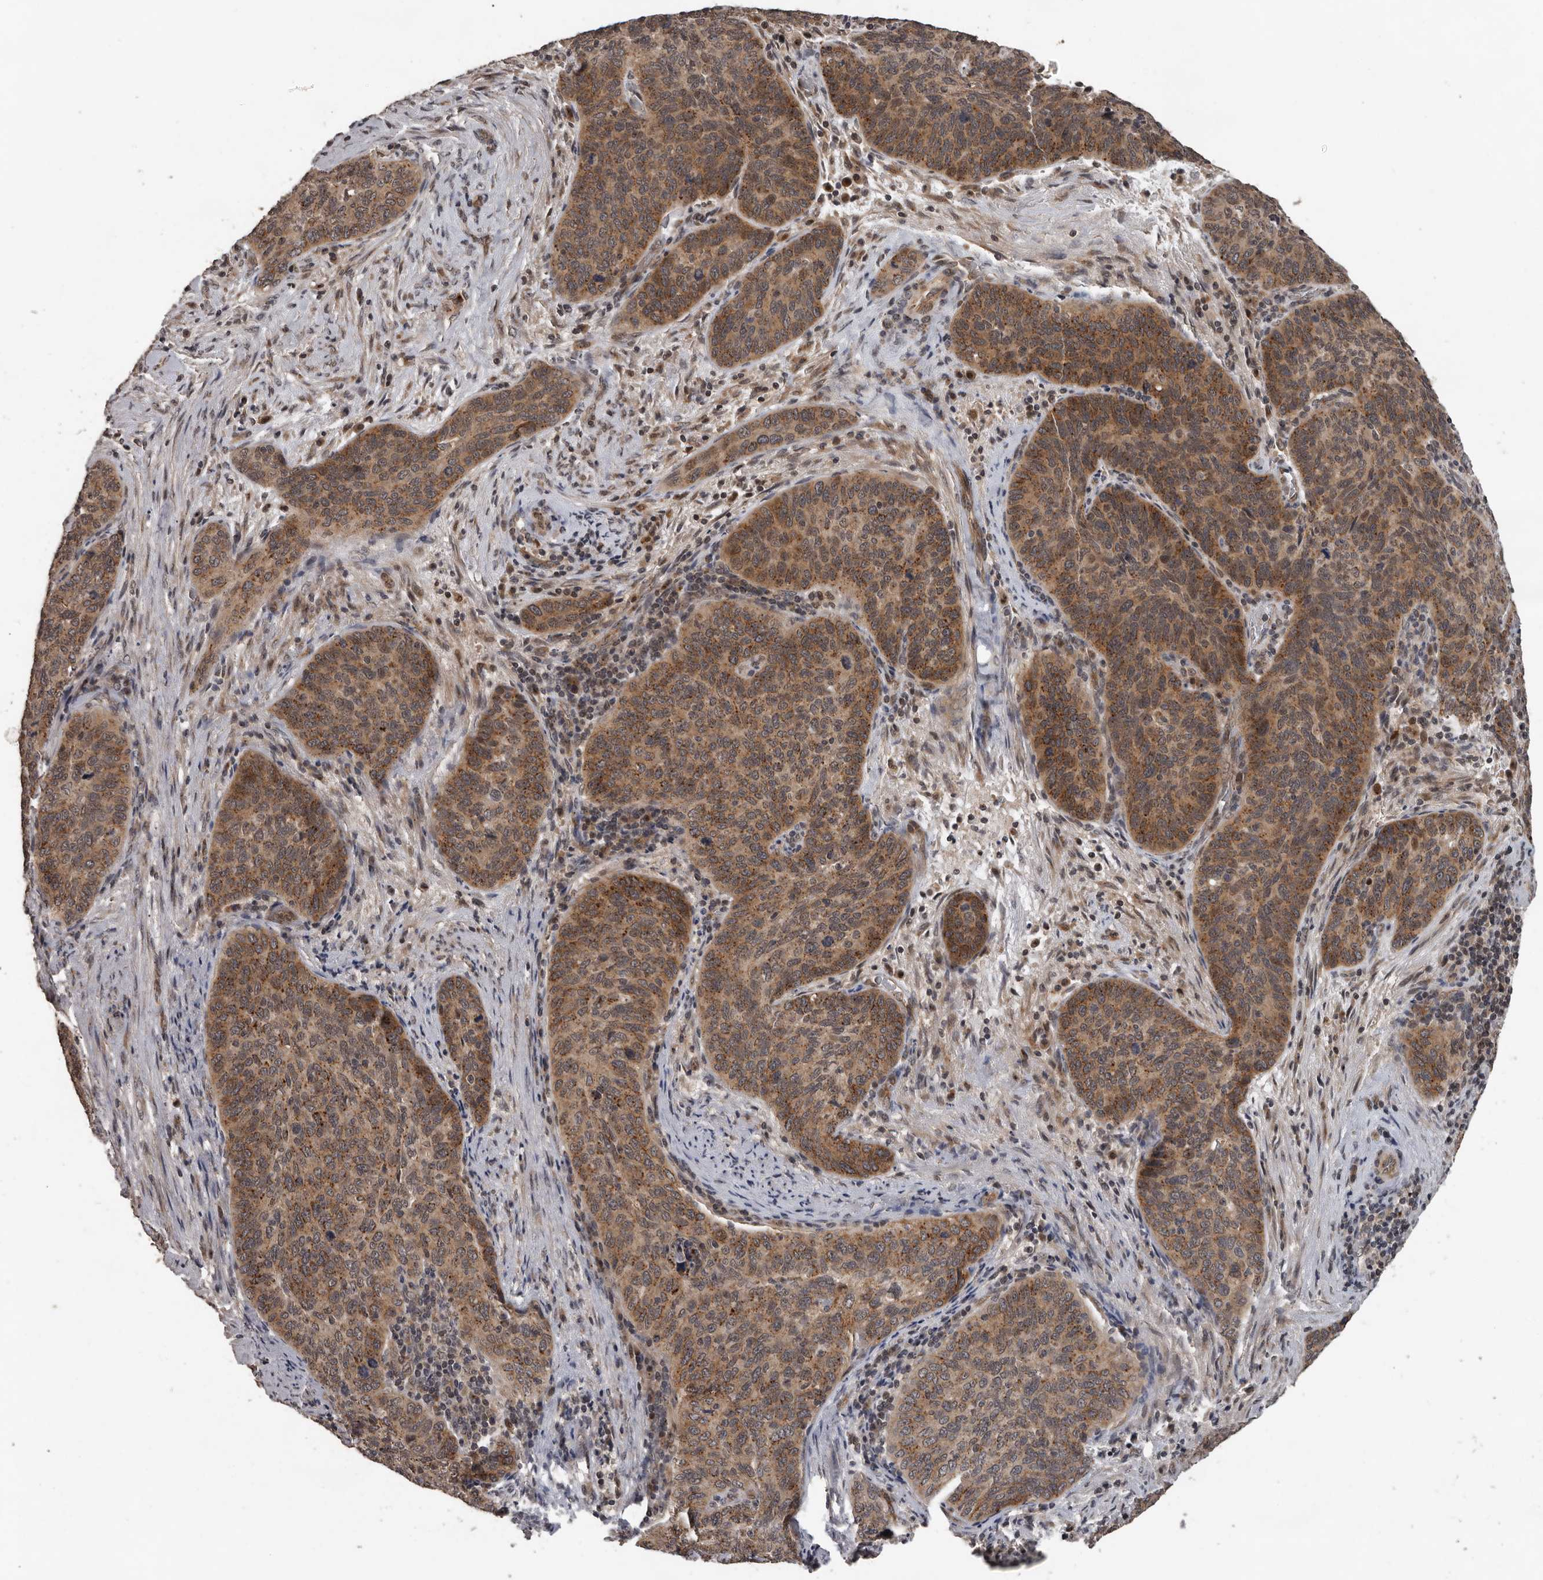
{"staining": {"intensity": "moderate", "quantity": ">75%", "location": "cytoplasmic/membranous"}, "tissue": "cervical cancer", "cell_type": "Tumor cells", "image_type": "cancer", "snomed": [{"axis": "morphology", "description": "Squamous cell carcinoma, NOS"}, {"axis": "topography", "description": "Cervix"}], "caption": "About >75% of tumor cells in human cervical cancer (squamous cell carcinoma) reveal moderate cytoplasmic/membranous protein expression as visualized by brown immunohistochemical staining.", "gene": "CEP350", "patient": {"sex": "female", "age": 60}}